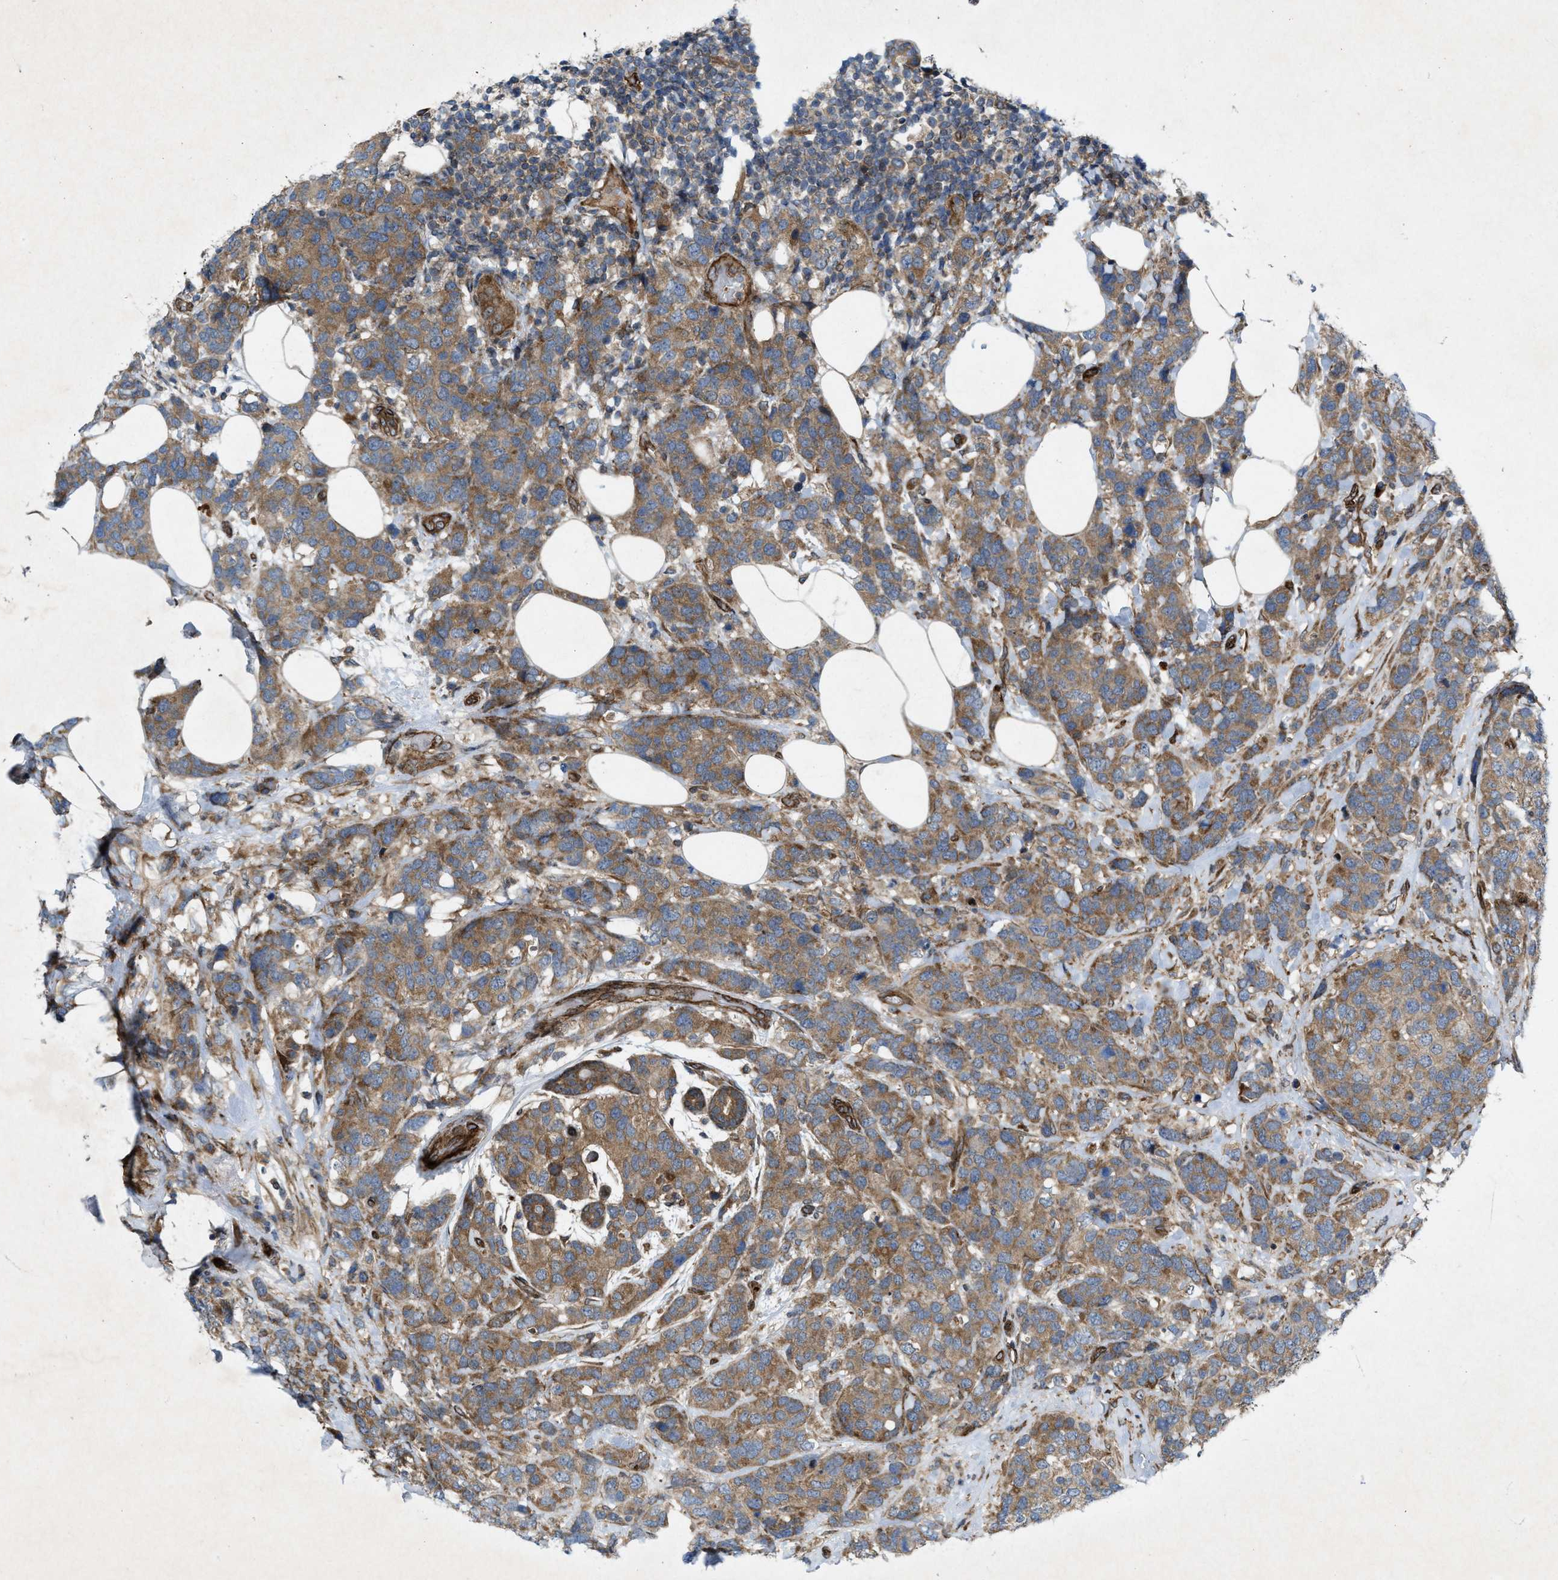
{"staining": {"intensity": "moderate", "quantity": ">75%", "location": "cytoplasmic/membranous"}, "tissue": "breast cancer", "cell_type": "Tumor cells", "image_type": "cancer", "snomed": [{"axis": "morphology", "description": "Lobular carcinoma"}, {"axis": "topography", "description": "Breast"}], "caption": "Immunohistochemistry (IHC) (DAB (3,3'-diaminobenzidine)) staining of breast lobular carcinoma reveals moderate cytoplasmic/membranous protein staining in about >75% of tumor cells.", "gene": "URGCP", "patient": {"sex": "female", "age": 59}}